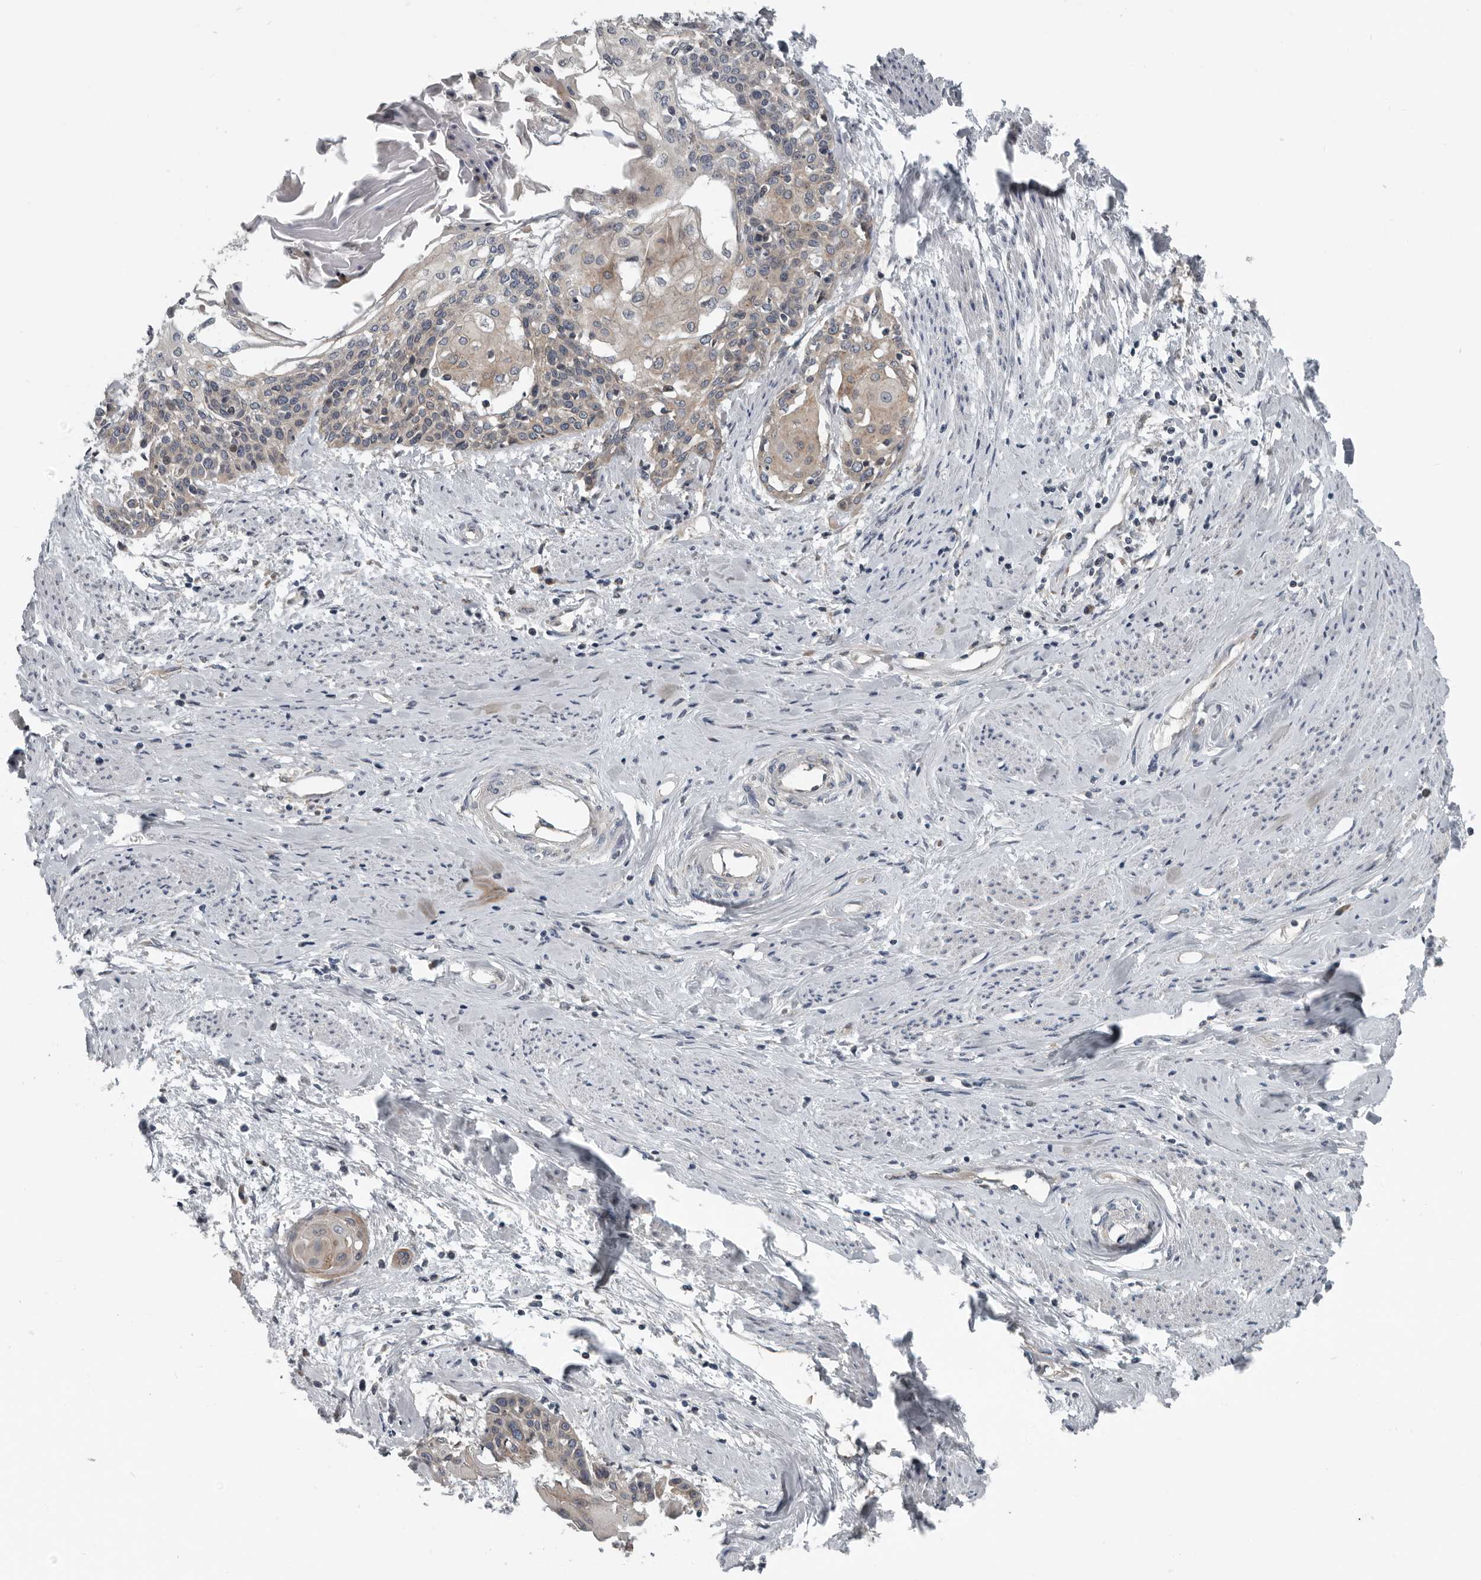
{"staining": {"intensity": "moderate", "quantity": "<25%", "location": "cytoplasmic/membranous"}, "tissue": "cervical cancer", "cell_type": "Tumor cells", "image_type": "cancer", "snomed": [{"axis": "morphology", "description": "Squamous cell carcinoma, NOS"}, {"axis": "topography", "description": "Cervix"}], "caption": "Cervical cancer stained for a protein (brown) exhibits moderate cytoplasmic/membranous positive staining in approximately <25% of tumor cells.", "gene": "TMEM199", "patient": {"sex": "female", "age": 57}}